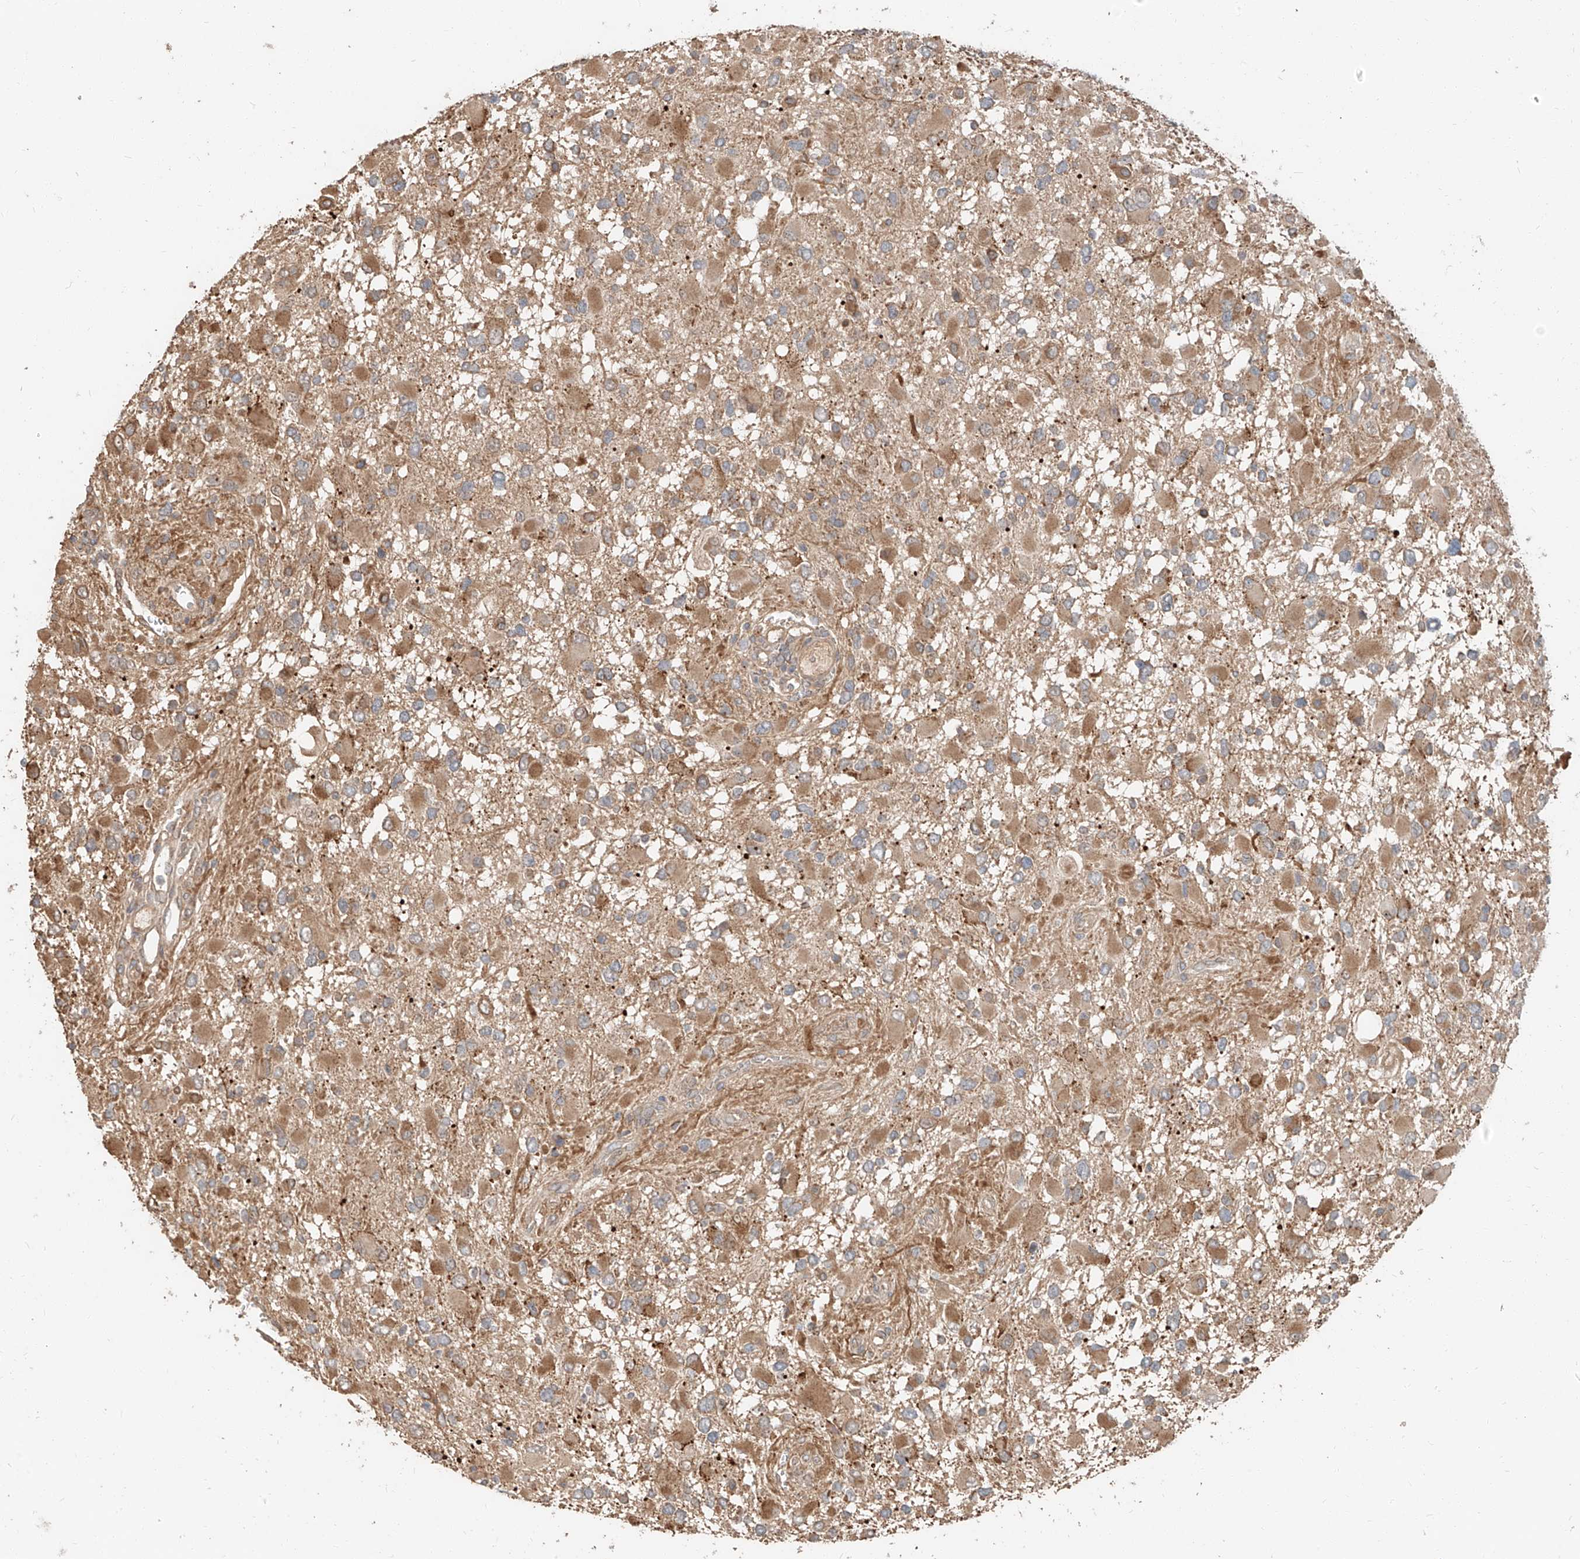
{"staining": {"intensity": "moderate", "quantity": ">75%", "location": "cytoplasmic/membranous"}, "tissue": "glioma", "cell_type": "Tumor cells", "image_type": "cancer", "snomed": [{"axis": "morphology", "description": "Glioma, malignant, High grade"}, {"axis": "topography", "description": "Brain"}], "caption": "High-grade glioma (malignant) stained with DAB (3,3'-diaminobenzidine) immunohistochemistry exhibits medium levels of moderate cytoplasmic/membranous positivity in approximately >75% of tumor cells. (IHC, brightfield microscopy, high magnification).", "gene": "STX19", "patient": {"sex": "male", "age": 53}}